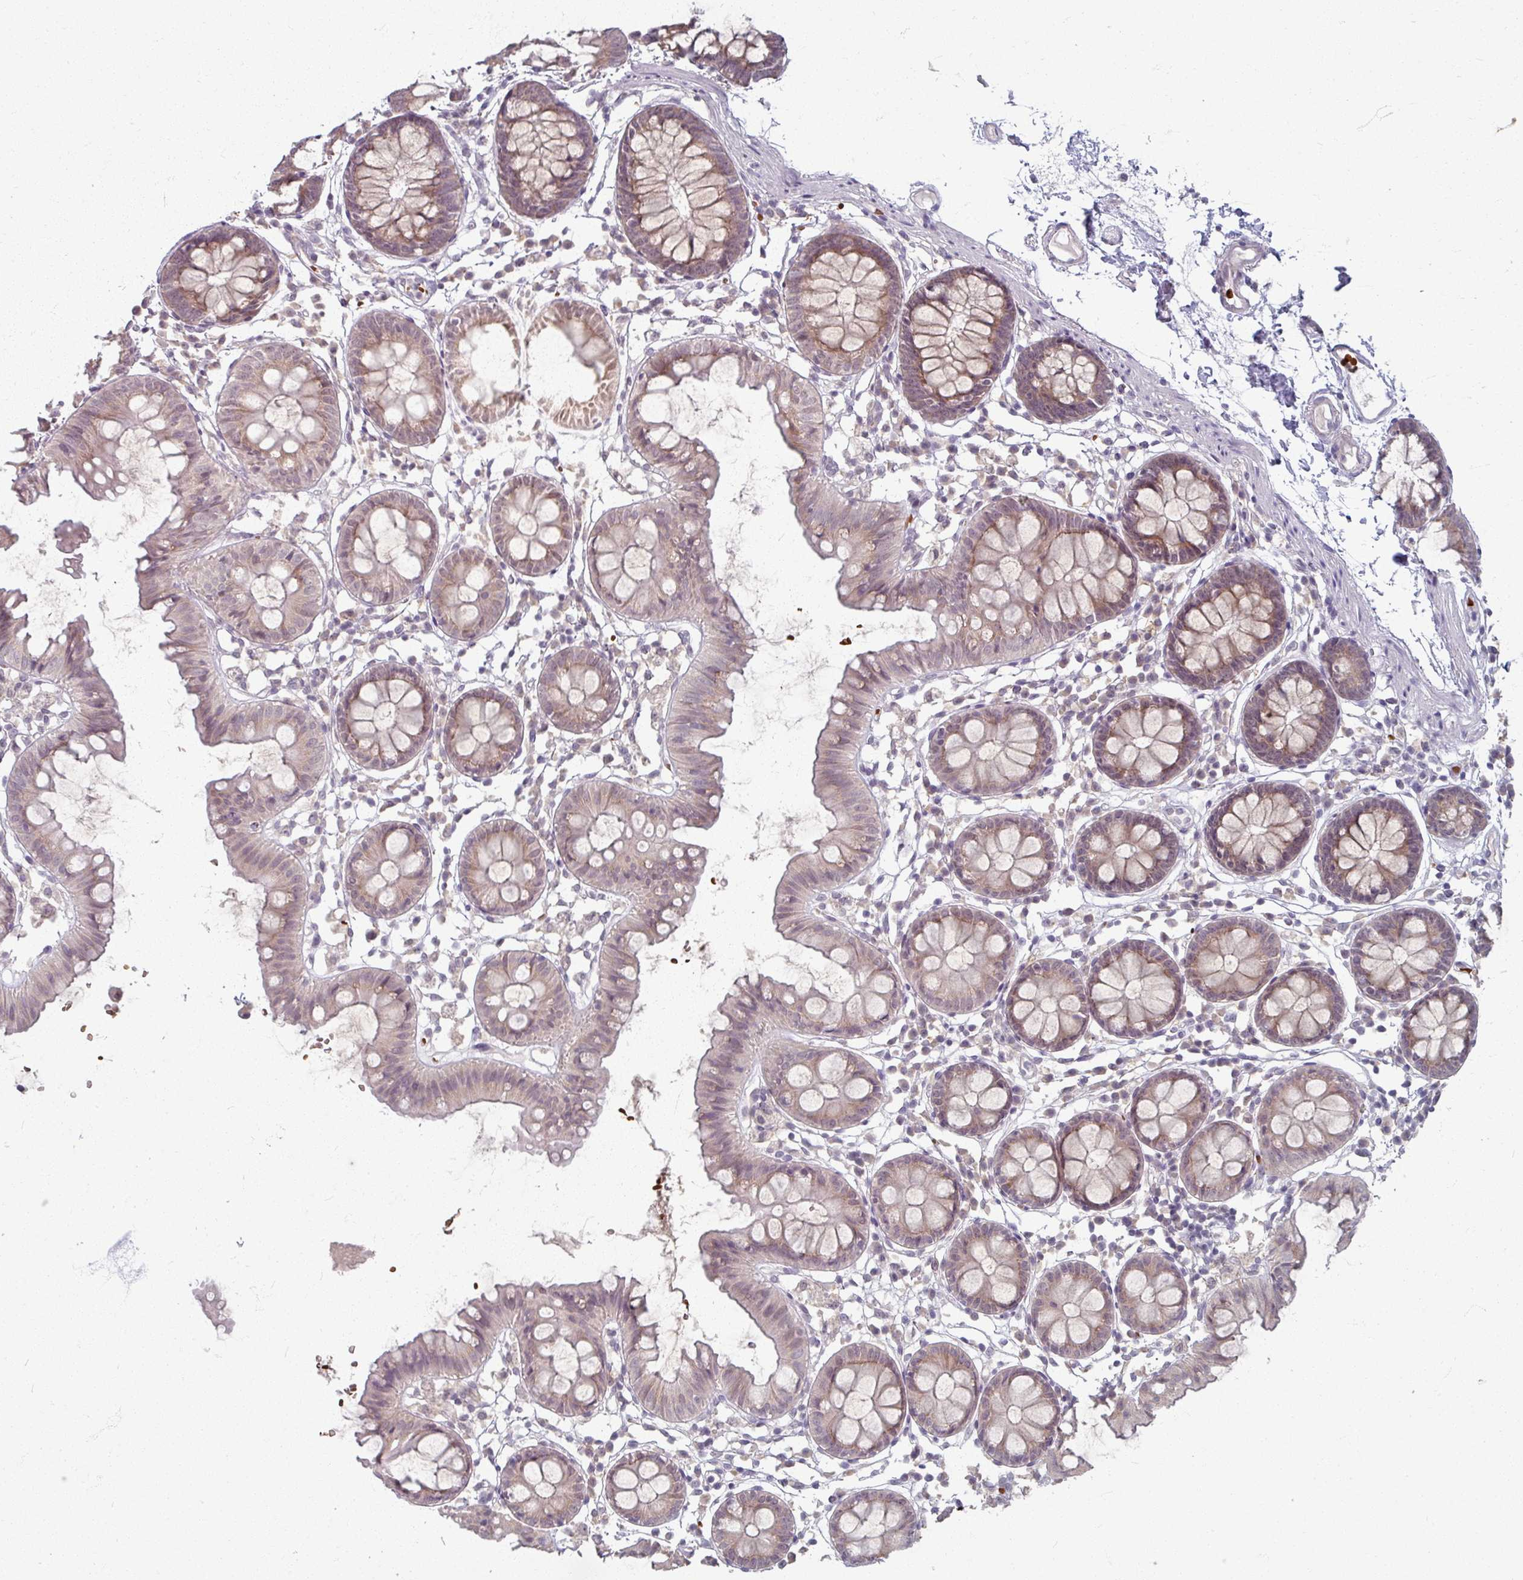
{"staining": {"intensity": "negative", "quantity": "none", "location": "none"}, "tissue": "colon", "cell_type": "Endothelial cells", "image_type": "normal", "snomed": [{"axis": "morphology", "description": "Normal tissue, NOS"}, {"axis": "topography", "description": "Colon"}], "caption": "Endothelial cells are negative for protein expression in unremarkable human colon. Nuclei are stained in blue.", "gene": "KMT5C", "patient": {"sex": "female", "age": 84}}